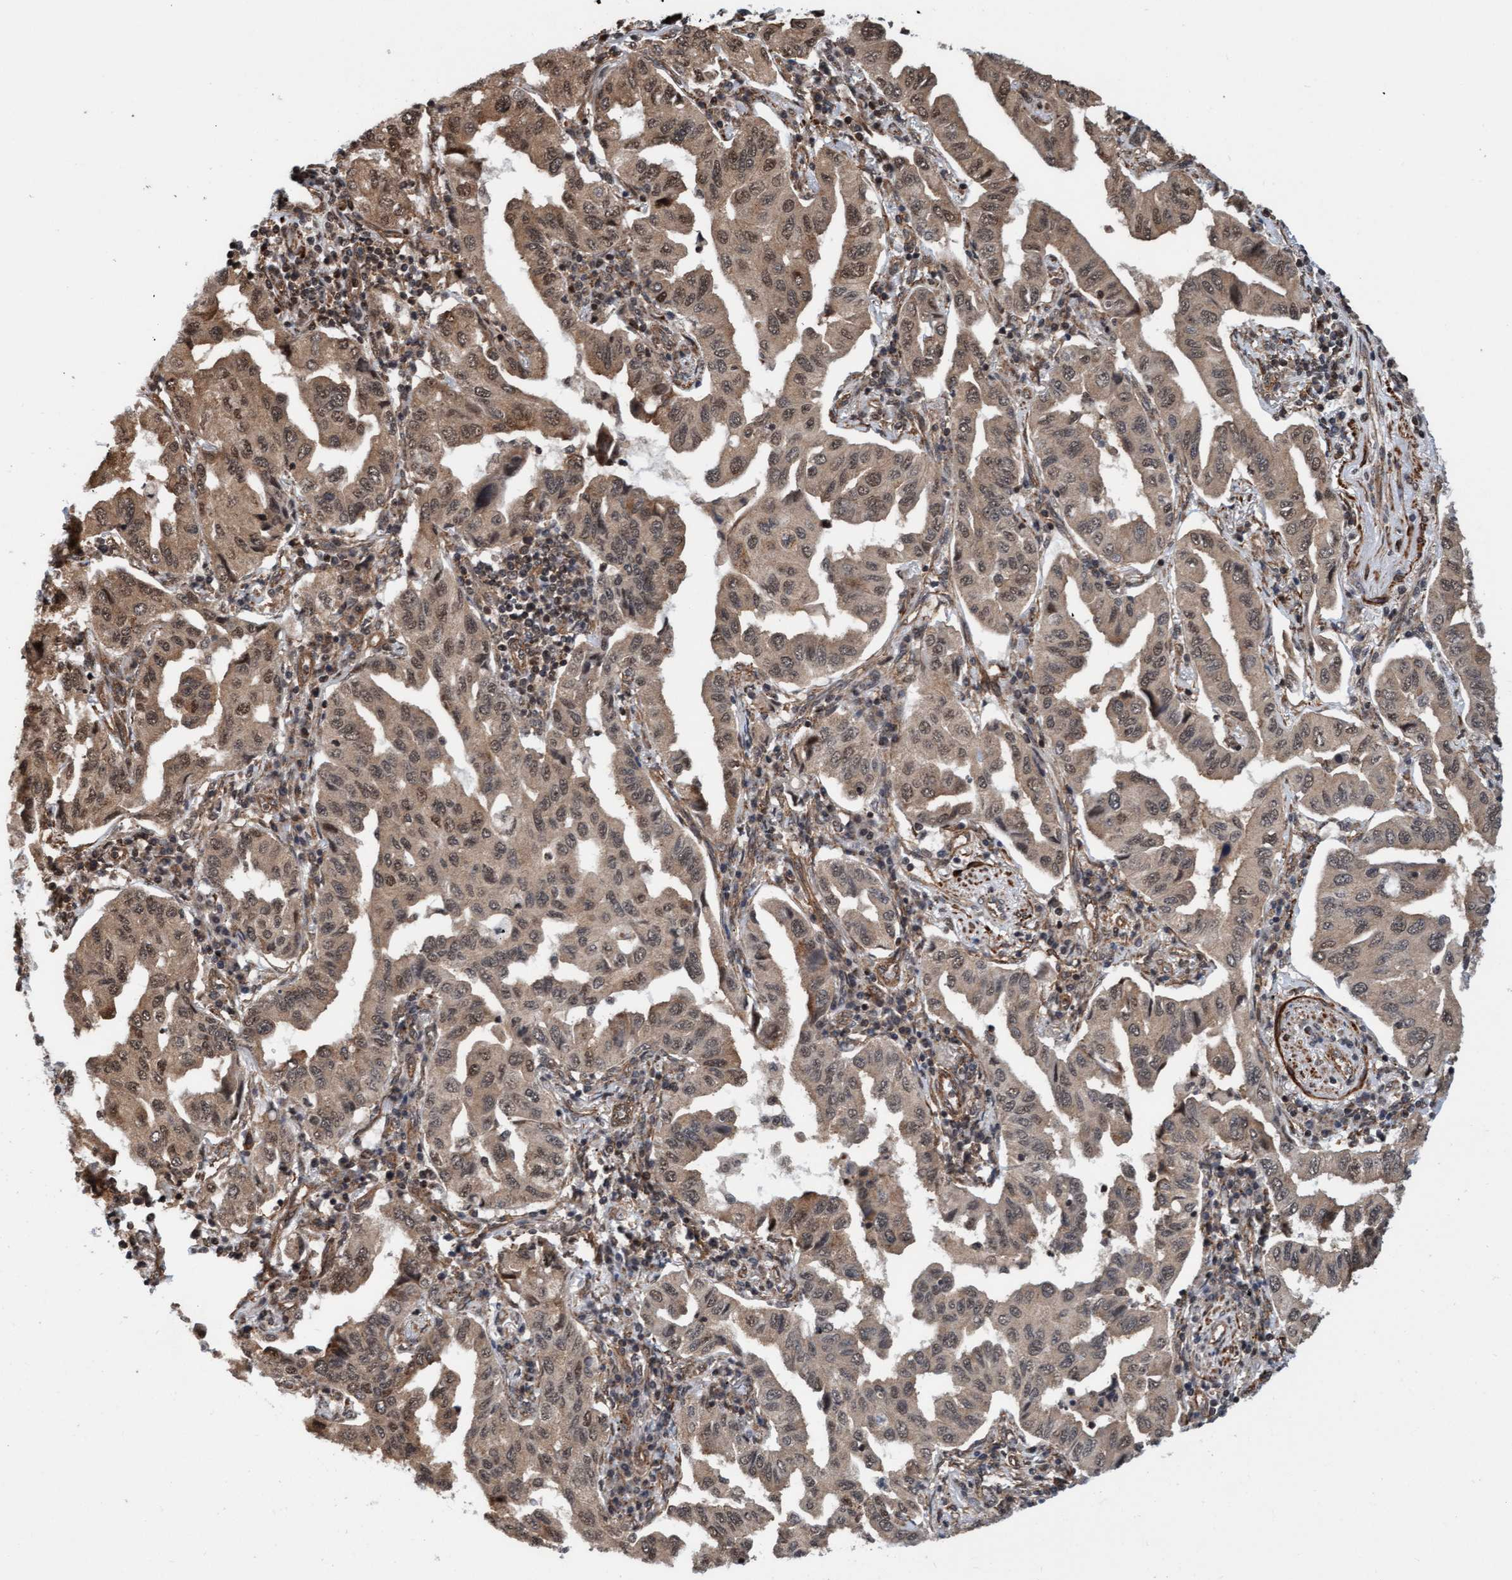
{"staining": {"intensity": "moderate", "quantity": ">75%", "location": "cytoplasmic/membranous,nuclear"}, "tissue": "lung cancer", "cell_type": "Tumor cells", "image_type": "cancer", "snomed": [{"axis": "morphology", "description": "Adenocarcinoma, NOS"}, {"axis": "topography", "description": "Lung"}], "caption": "Immunohistochemical staining of lung adenocarcinoma demonstrates medium levels of moderate cytoplasmic/membranous and nuclear protein staining in about >75% of tumor cells.", "gene": "STXBP4", "patient": {"sex": "female", "age": 65}}